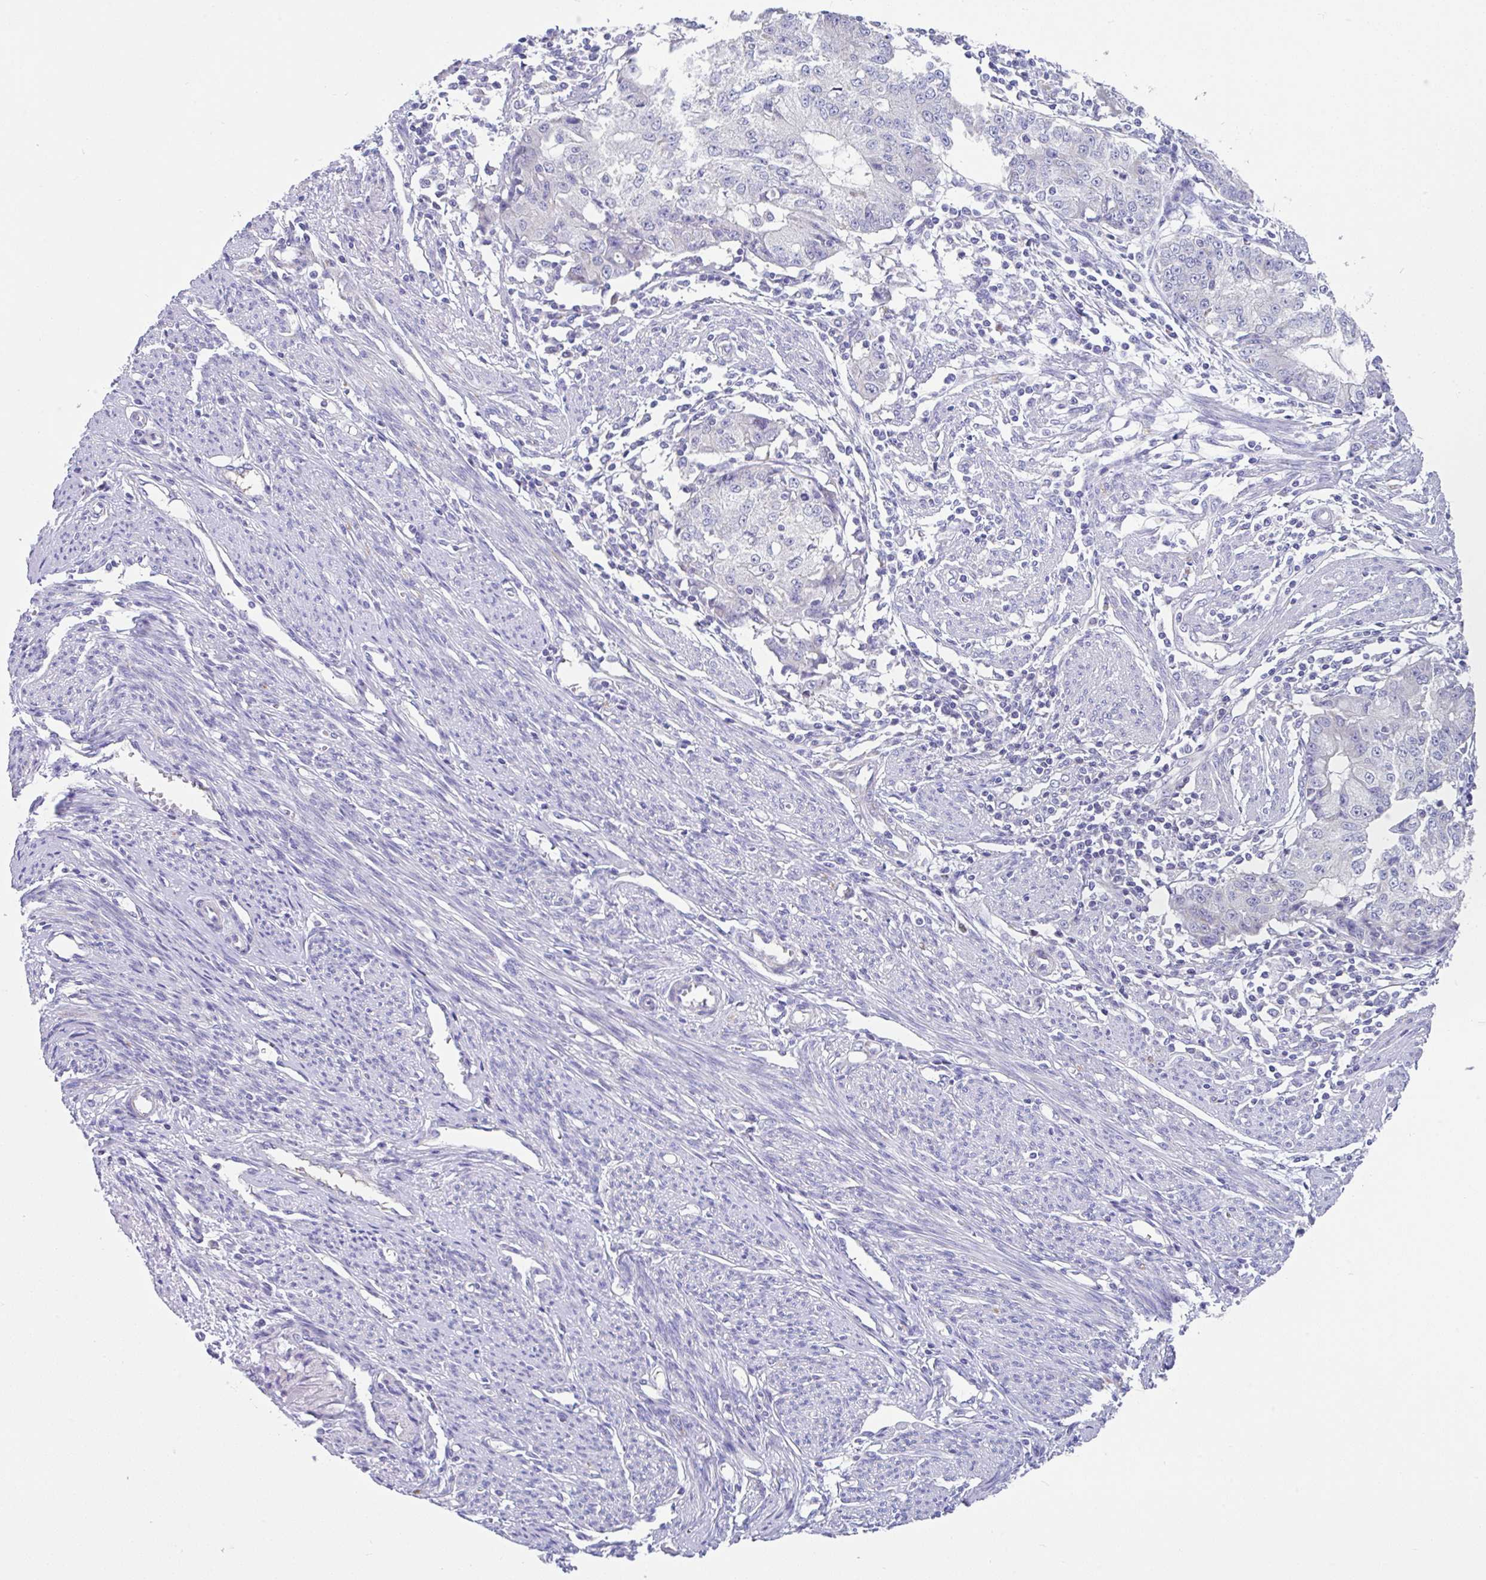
{"staining": {"intensity": "negative", "quantity": "none", "location": "none"}, "tissue": "endometrial cancer", "cell_type": "Tumor cells", "image_type": "cancer", "snomed": [{"axis": "morphology", "description": "Adenocarcinoma, NOS"}, {"axis": "topography", "description": "Endometrium"}], "caption": "Immunohistochemistry photomicrograph of neoplastic tissue: human endometrial adenocarcinoma stained with DAB exhibits no significant protein expression in tumor cells.", "gene": "CCSAP", "patient": {"sex": "female", "age": 56}}